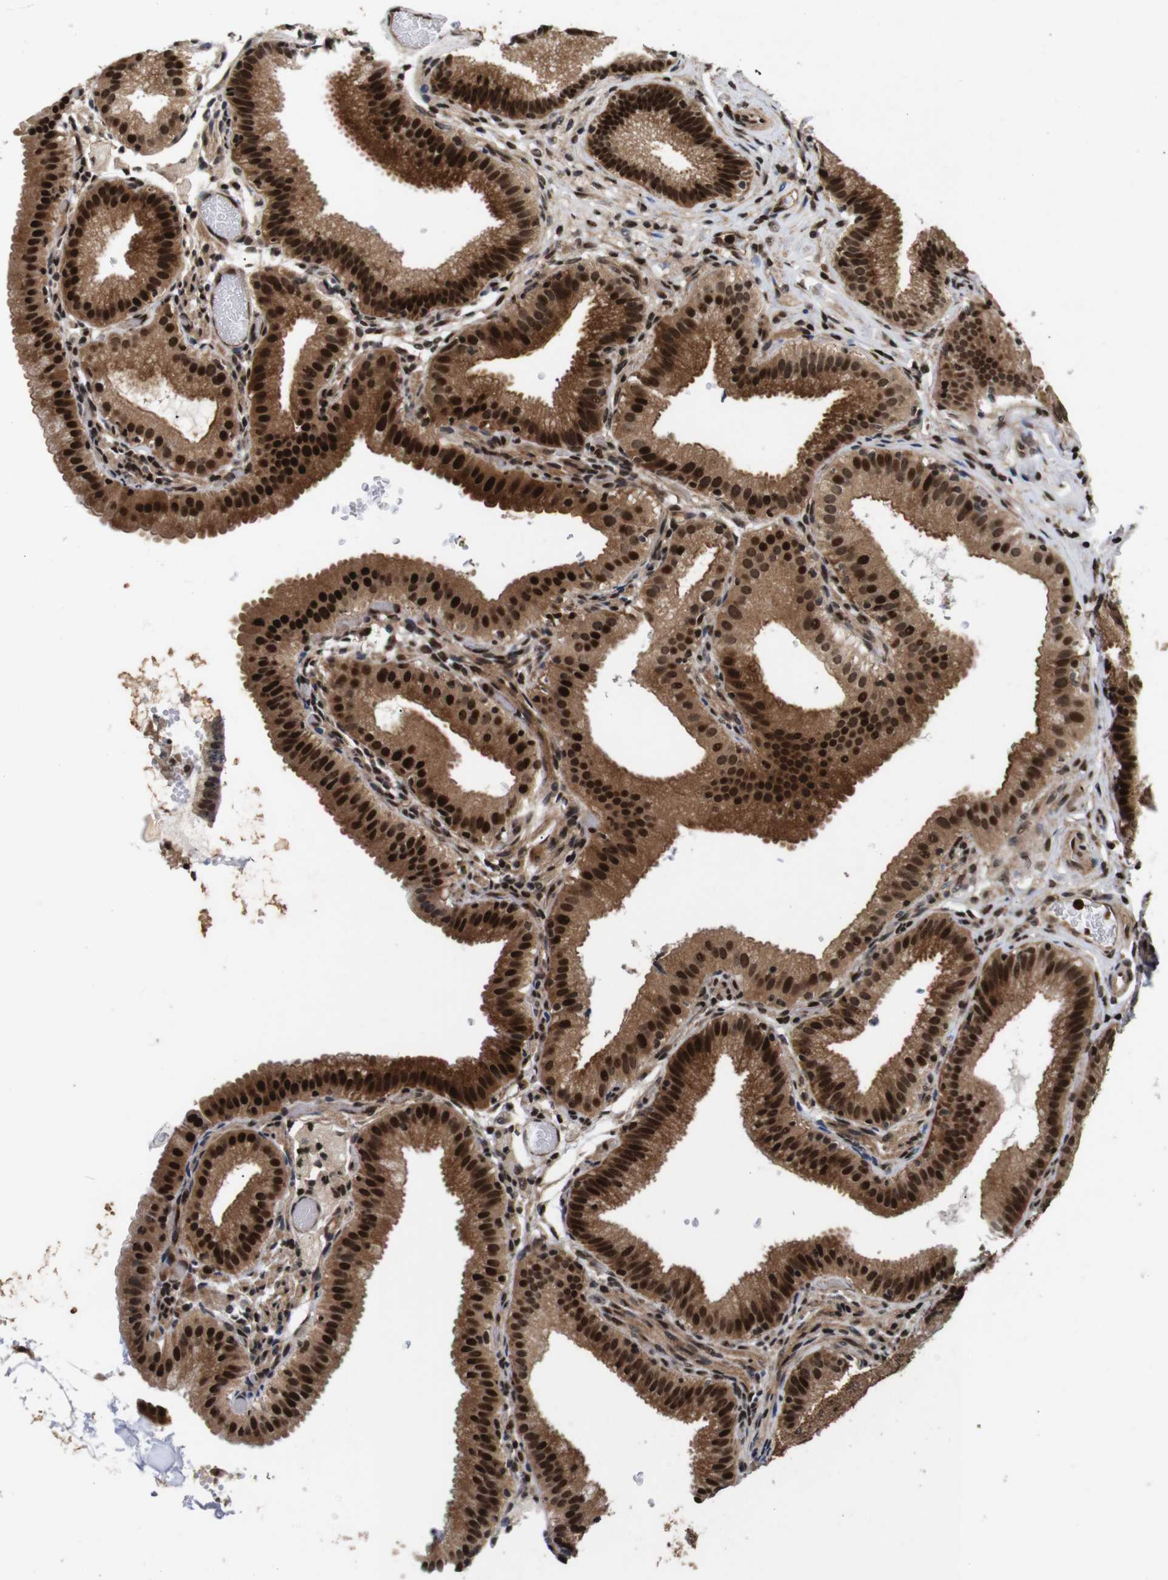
{"staining": {"intensity": "strong", "quantity": ">75%", "location": "cytoplasmic/membranous,nuclear"}, "tissue": "gallbladder", "cell_type": "Glandular cells", "image_type": "normal", "snomed": [{"axis": "morphology", "description": "Normal tissue, NOS"}, {"axis": "topography", "description": "Gallbladder"}], "caption": "Glandular cells display high levels of strong cytoplasmic/membranous,nuclear positivity in approximately >75% of cells in benign human gallbladder. (DAB (3,3'-diaminobenzidine) = brown stain, brightfield microscopy at high magnification).", "gene": "KIF23", "patient": {"sex": "male", "age": 54}}